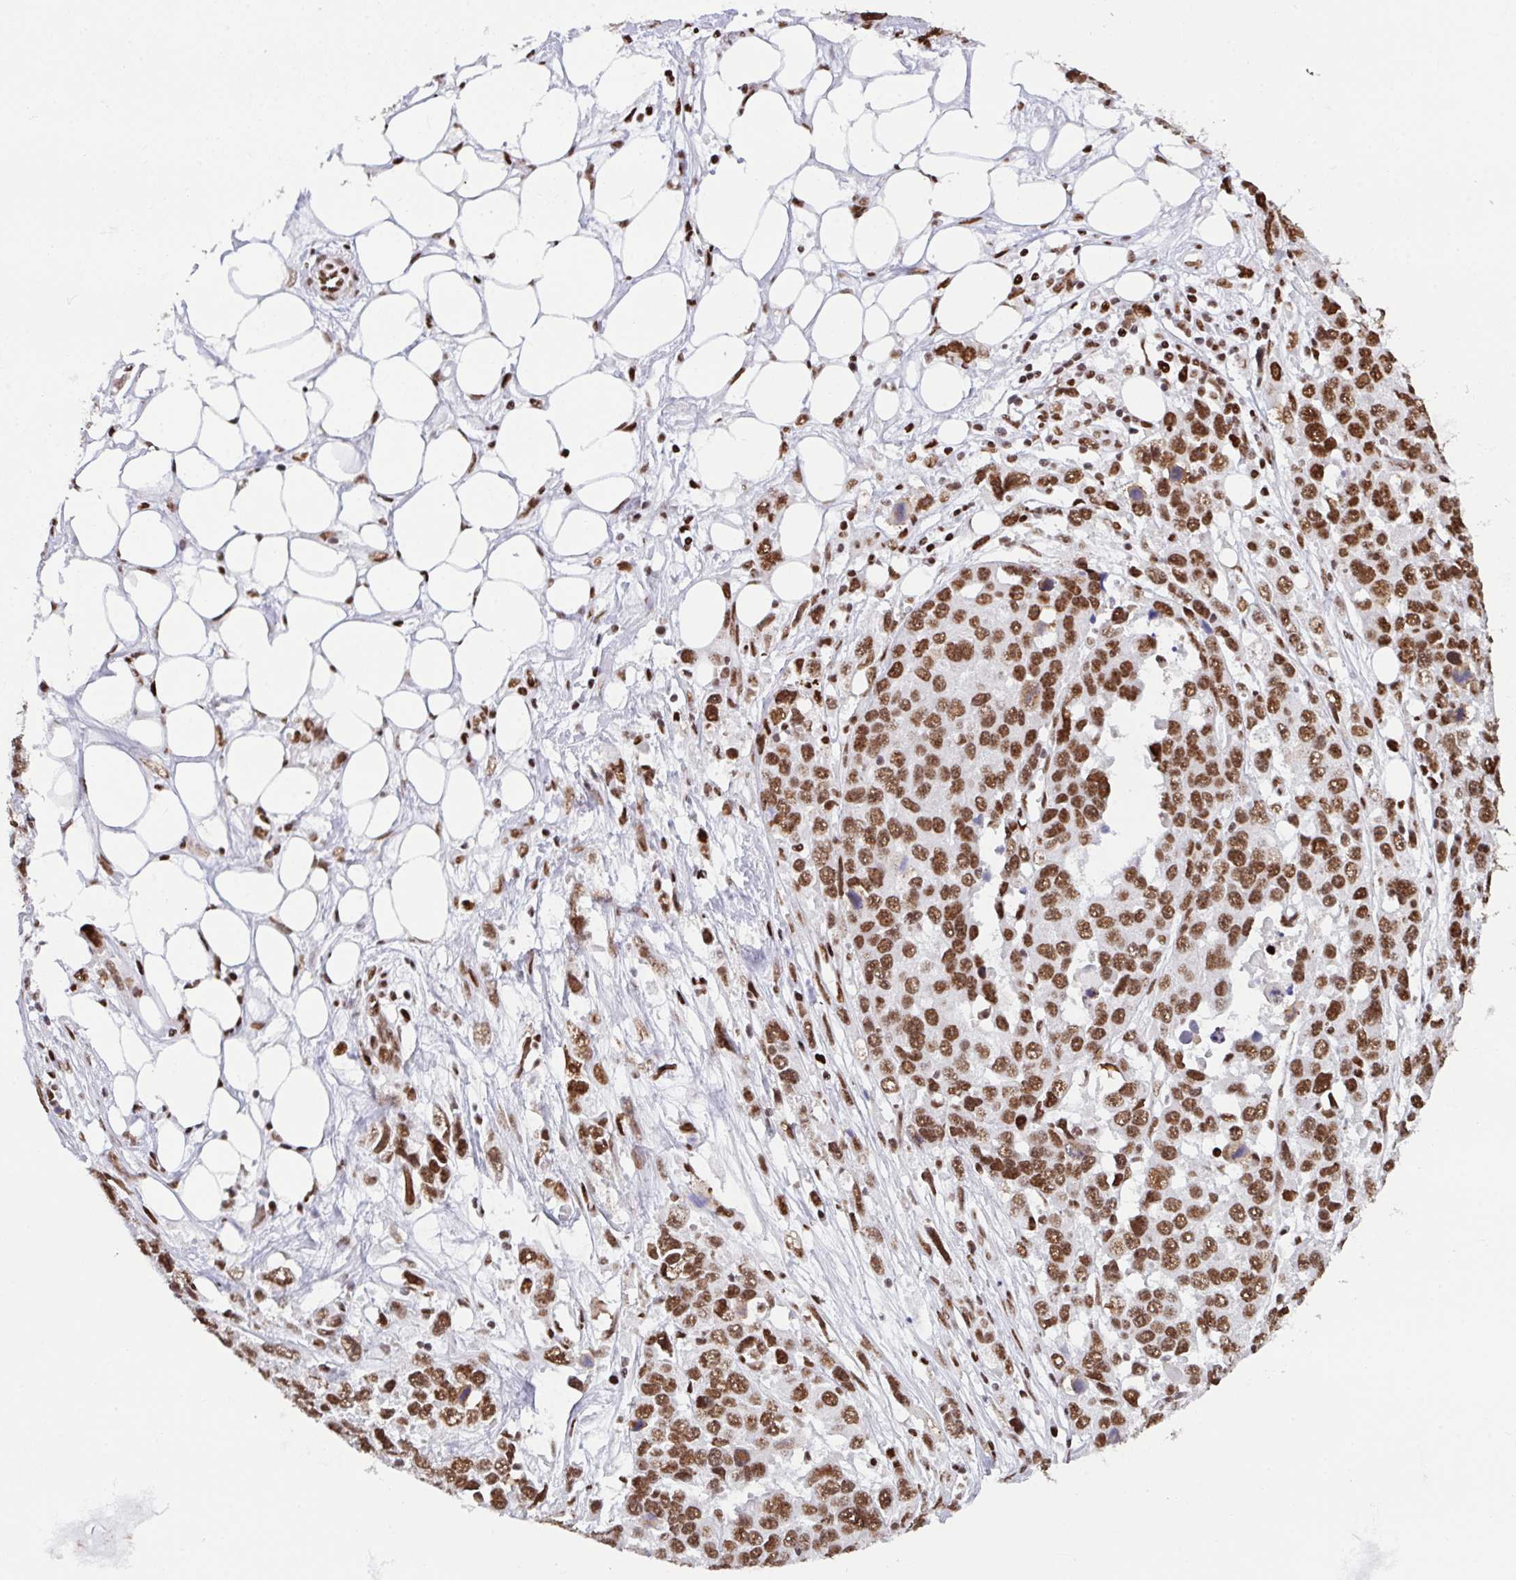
{"staining": {"intensity": "strong", "quantity": ">75%", "location": "nuclear"}, "tissue": "ovarian cancer", "cell_type": "Tumor cells", "image_type": "cancer", "snomed": [{"axis": "morphology", "description": "Cystadenocarcinoma, serous, NOS"}, {"axis": "topography", "description": "Ovary"}], "caption": "A brown stain shows strong nuclear positivity of a protein in human serous cystadenocarcinoma (ovarian) tumor cells.", "gene": "CLP1", "patient": {"sex": "female", "age": 76}}